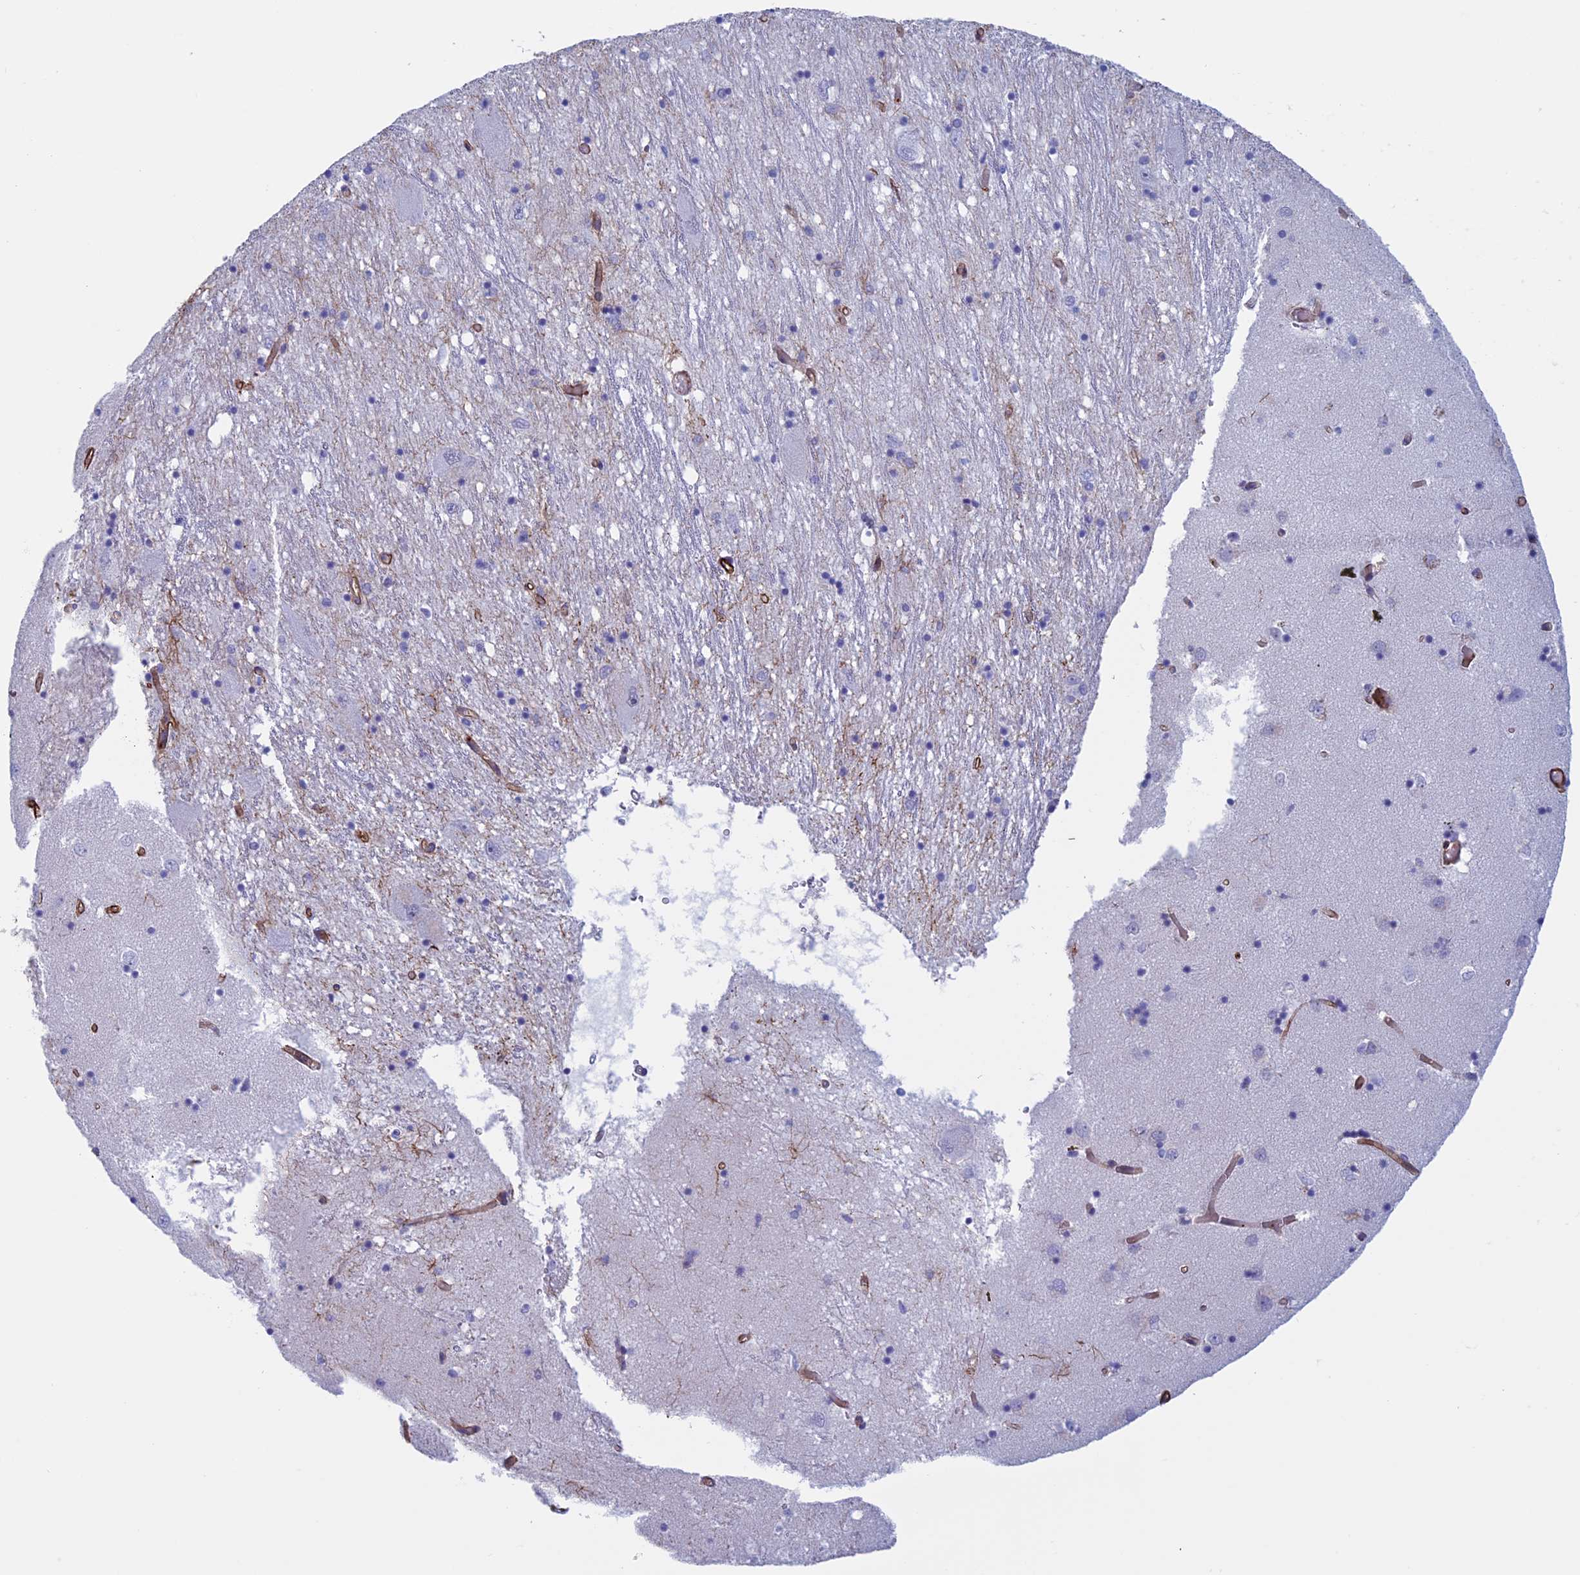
{"staining": {"intensity": "negative", "quantity": "none", "location": "none"}, "tissue": "caudate", "cell_type": "Glial cells", "image_type": "normal", "snomed": [{"axis": "morphology", "description": "Normal tissue, NOS"}, {"axis": "topography", "description": "Lateral ventricle wall"}], "caption": "The micrograph demonstrates no significant expression in glial cells of caudate. (DAB (3,3'-diaminobenzidine) IHC visualized using brightfield microscopy, high magnification).", "gene": "ANGPTL2", "patient": {"sex": "male", "age": 70}}